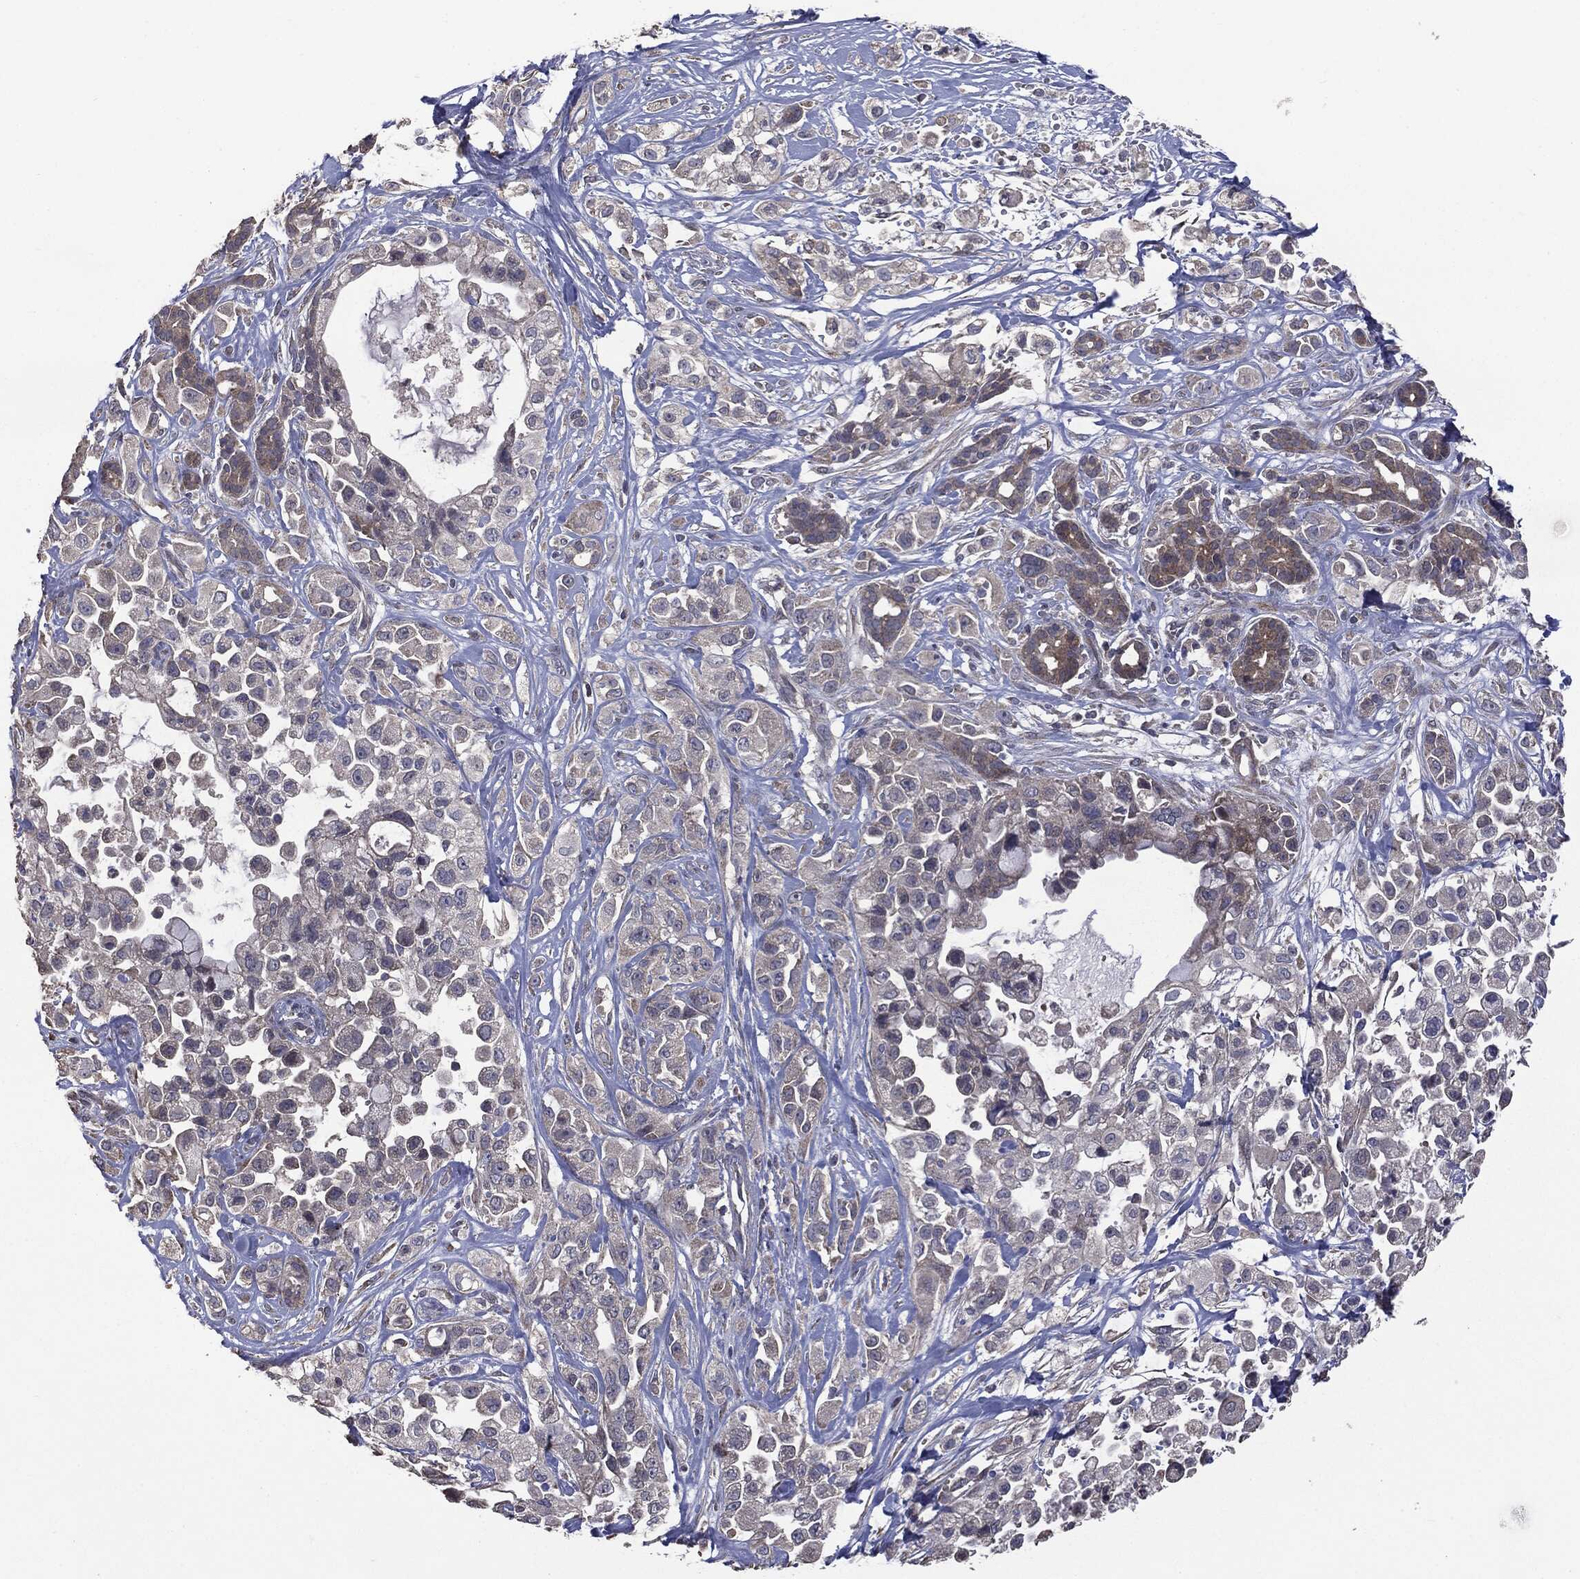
{"staining": {"intensity": "moderate", "quantity": "<25%", "location": "cytoplasmic/membranous"}, "tissue": "pancreatic cancer", "cell_type": "Tumor cells", "image_type": "cancer", "snomed": [{"axis": "morphology", "description": "Adenocarcinoma, NOS"}, {"axis": "topography", "description": "Pancreas"}], "caption": "A histopathology image of pancreatic adenocarcinoma stained for a protein exhibits moderate cytoplasmic/membranous brown staining in tumor cells. The staining is performed using DAB brown chromogen to label protein expression. The nuclei are counter-stained blue using hematoxylin.", "gene": "MTOR", "patient": {"sex": "male", "age": 44}}